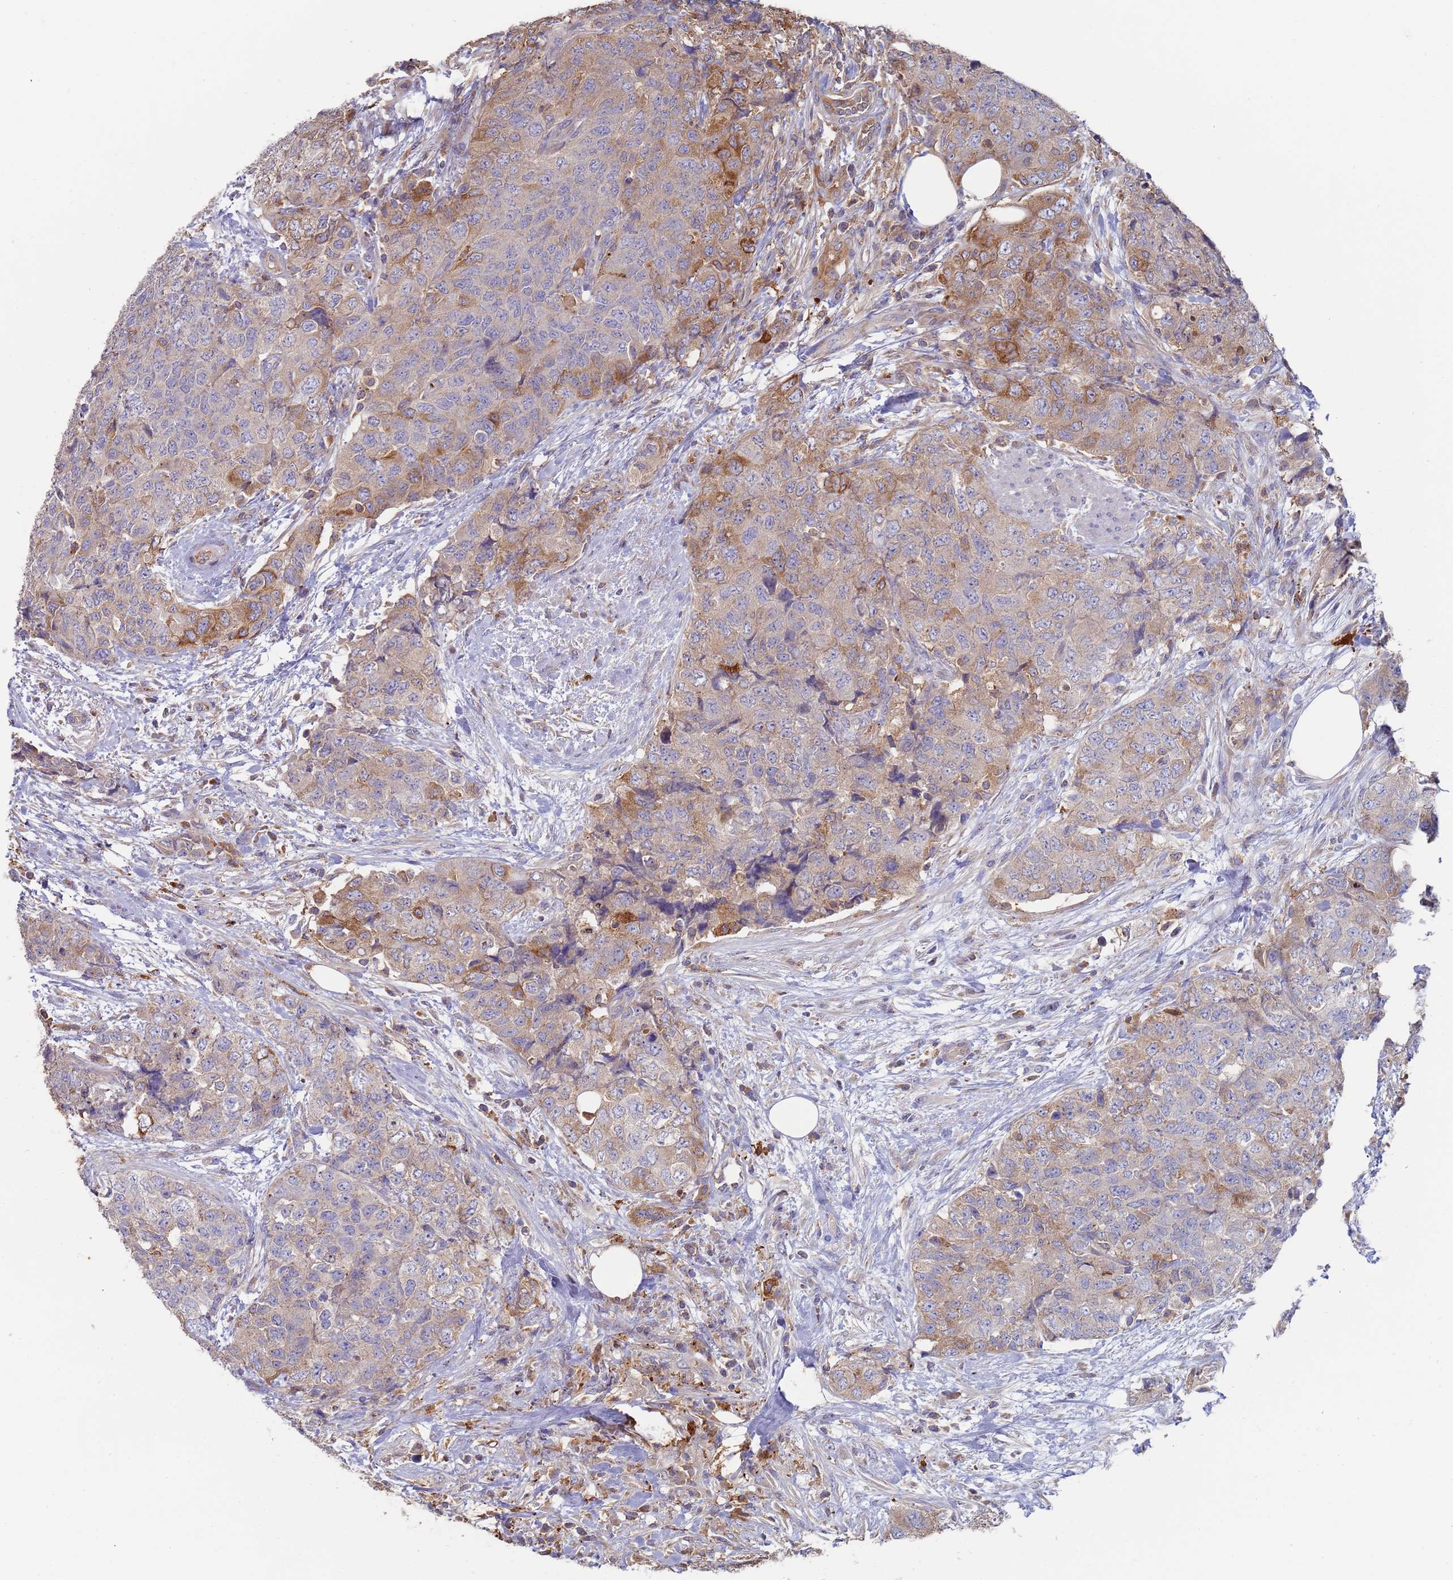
{"staining": {"intensity": "moderate", "quantity": "<25%", "location": "cytoplasmic/membranous"}, "tissue": "urothelial cancer", "cell_type": "Tumor cells", "image_type": "cancer", "snomed": [{"axis": "morphology", "description": "Urothelial carcinoma, High grade"}, {"axis": "topography", "description": "Urinary bladder"}], "caption": "Protein analysis of urothelial cancer tissue reveals moderate cytoplasmic/membranous staining in about <25% of tumor cells.", "gene": "MALRD1", "patient": {"sex": "female", "age": 78}}